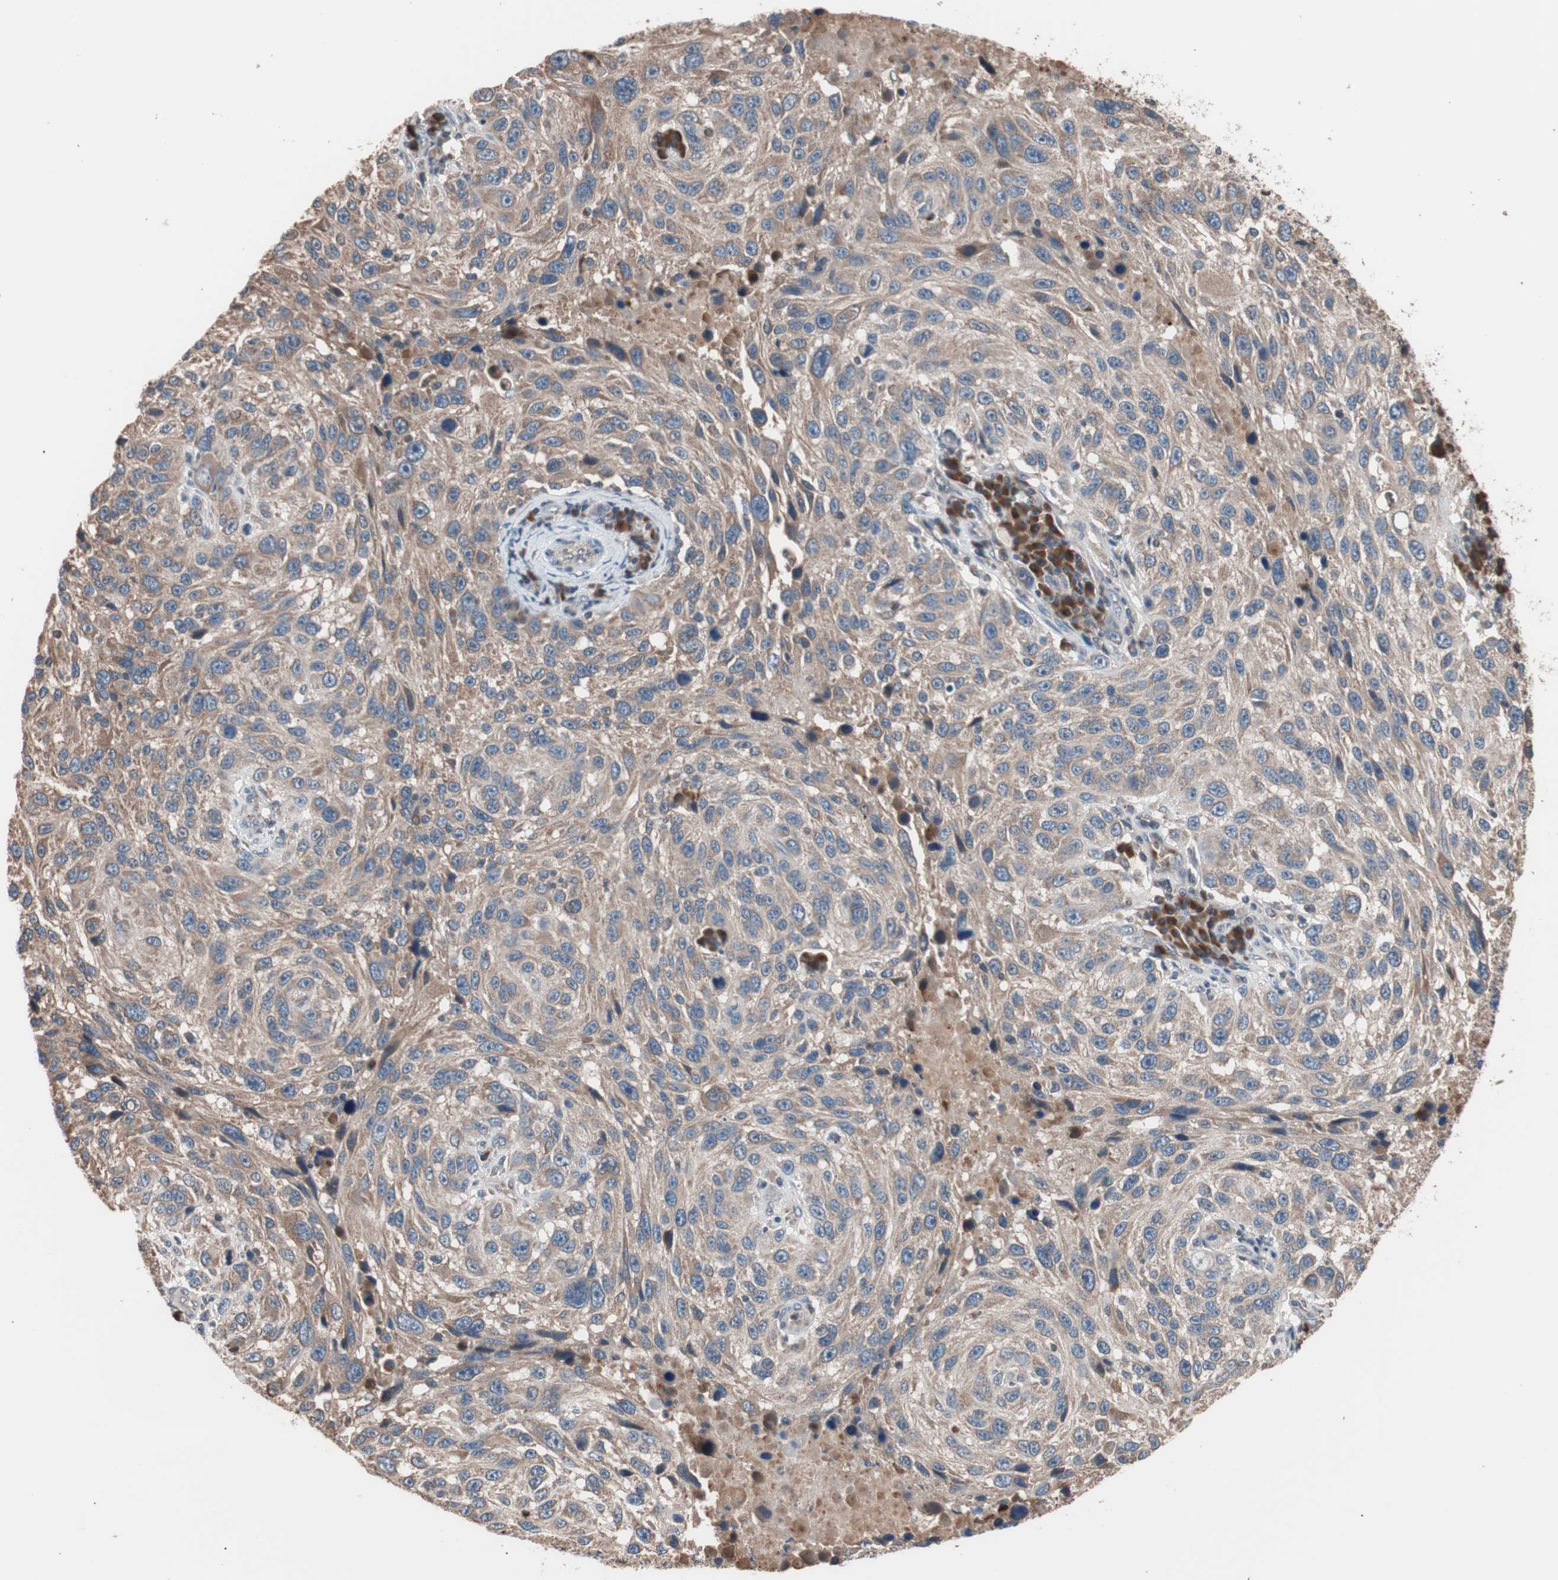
{"staining": {"intensity": "moderate", "quantity": ">75%", "location": "cytoplasmic/membranous"}, "tissue": "melanoma", "cell_type": "Tumor cells", "image_type": "cancer", "snomed": [{"axis": "morphology", "description": "Malignant melanoma, NOS"}, {"axis": "topography", "description": "Skin"}], "caption": "Protein analysis of malignant melanoma tissue reveals moderate cytoplasmic/membranous staining in approximately >75% of tumor cells.", "gene": "GLYCTK", "patient": {"sex": "male", "age": 53}}